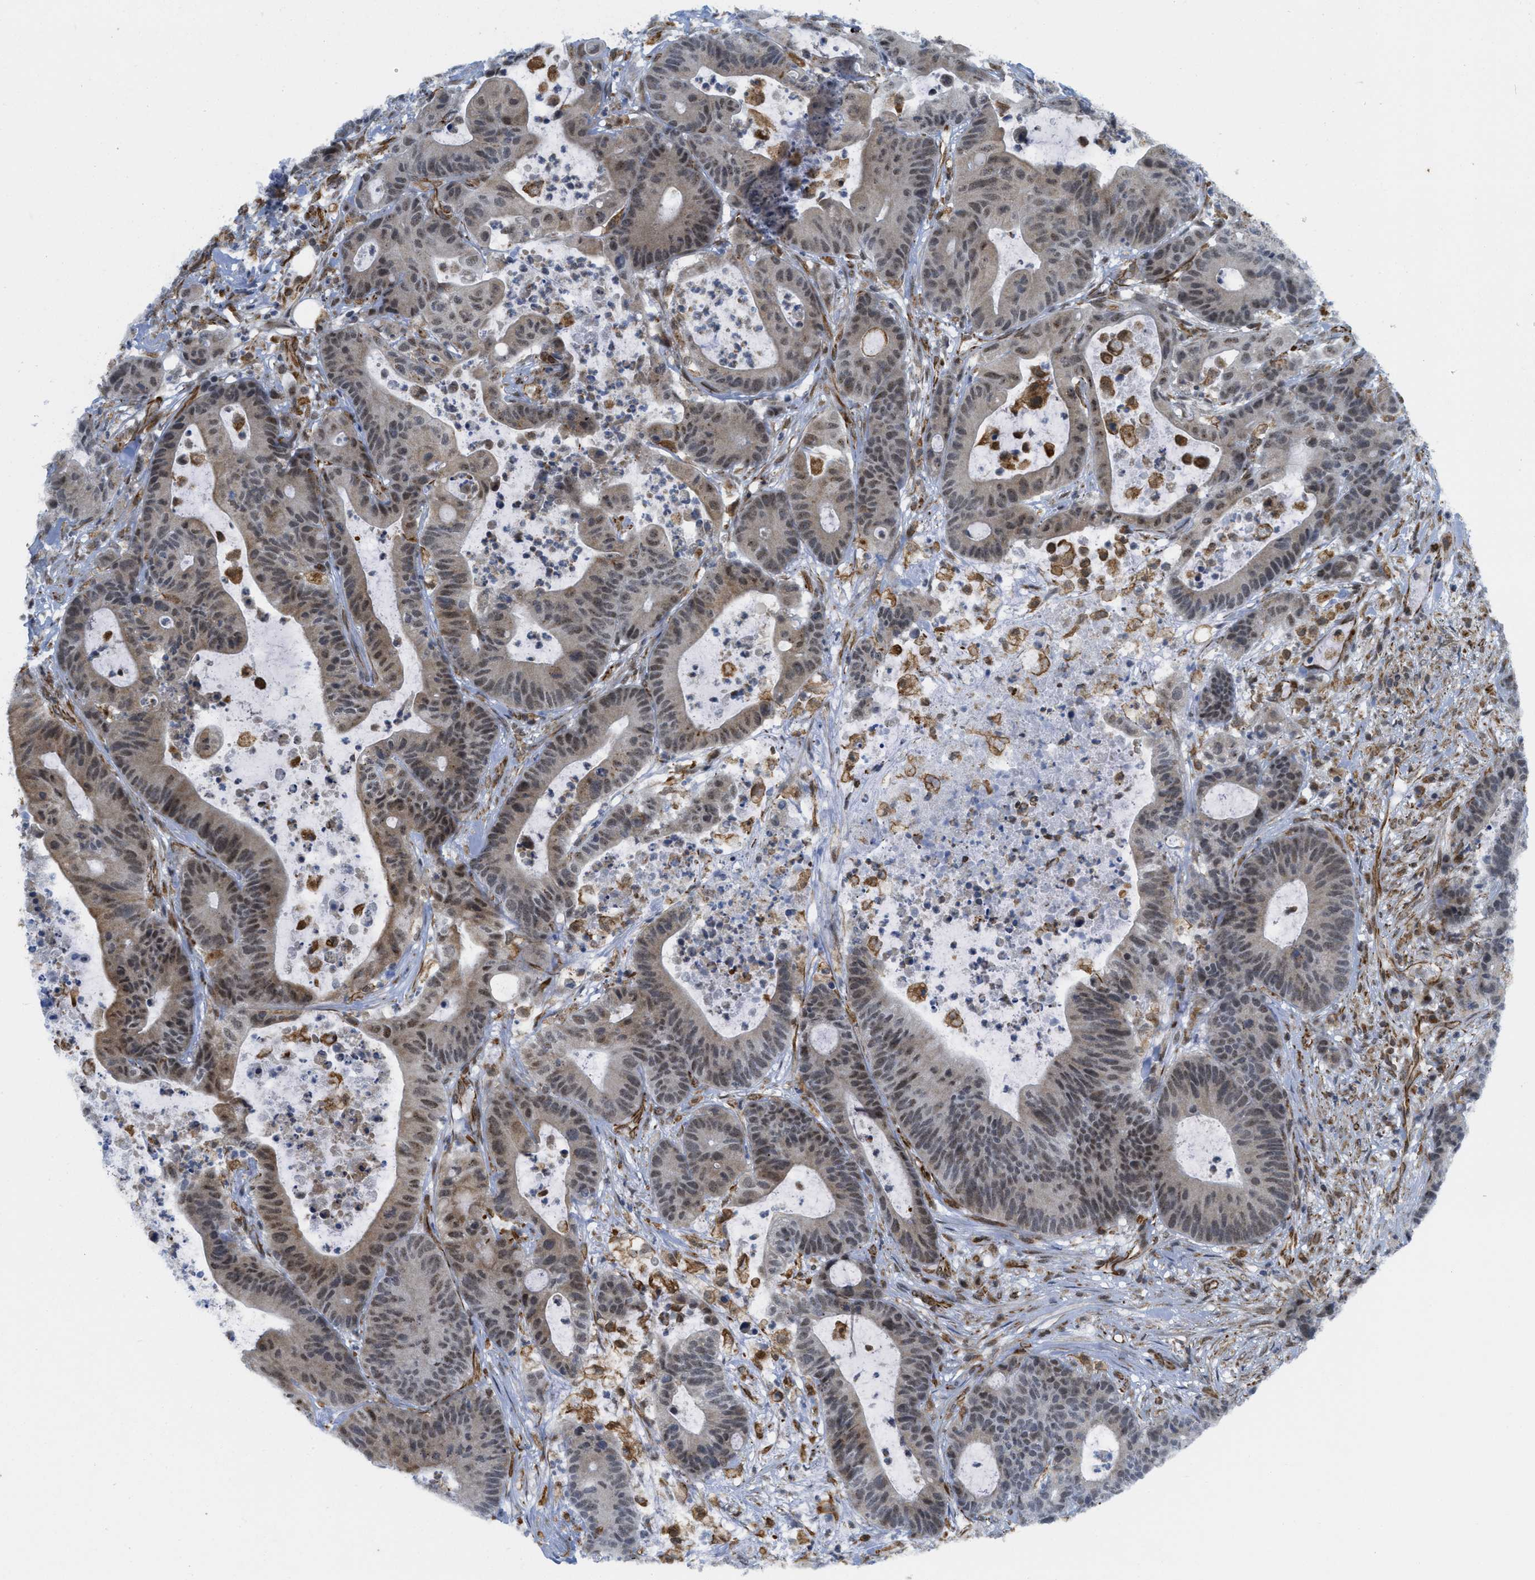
{"staining": {"intensity": "weak", "quantity": "25%-75%", "location": "cytoplasmic/membranous,nuclear"}, "tissue": "colorectal cancer", "cell_type": "Tumor cells", "image_type": "cancer", "snomed": [{"axis": "morphology", "description": "Adenocarcinoma, NOS"}, {"axis": "topography", "description": "Colon"}], "caption": "About 25%-75% of tumor cells in human colorectal cancer (adenocarcinoma) exhibit weak cytoplasmic/membranous and nuclear protein expression as visualized by brown immunohistochemical staining.", "gene": "LRRC8B", "patient": {"sex": "female", "age": 84}}